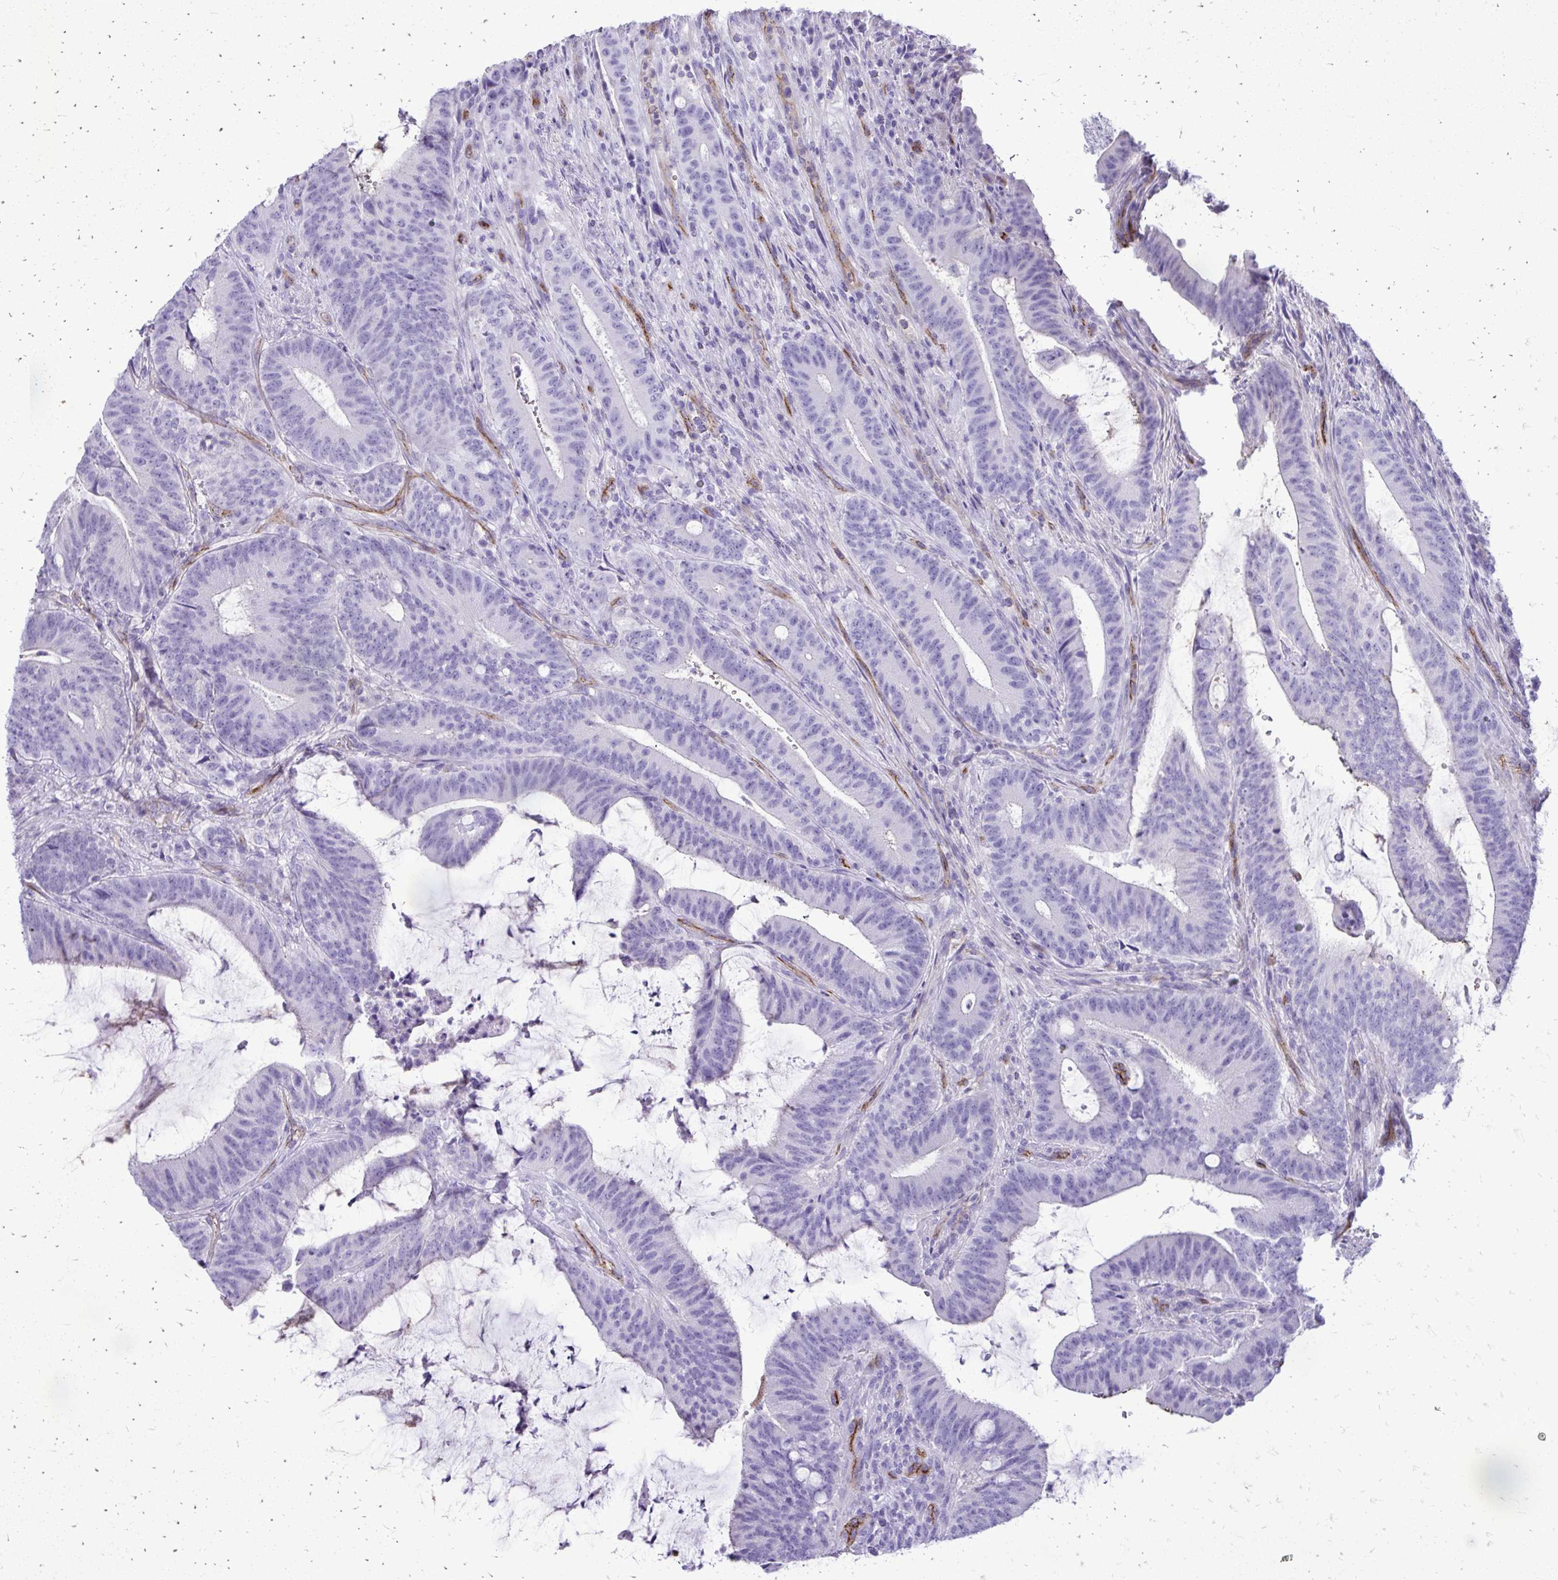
{"staining": {"intensity": "negative", "quantity": "none", "location": "none"}, "tissue": "colorectal cancer", "cell_type": "Tumor cells", "image_type": "cancer", "snomed": [{"axis": "morphology", "description": "Adenocarcinoma, NOS"}, {"axis": "topography", "description": "Colon"}], "caption": "Immunohistochemistry of human colorectal adenocarcinoma reveals no expression in tumor cells.", "gene": "PELI3", "patient": {"sex": "female", "age": 43}}